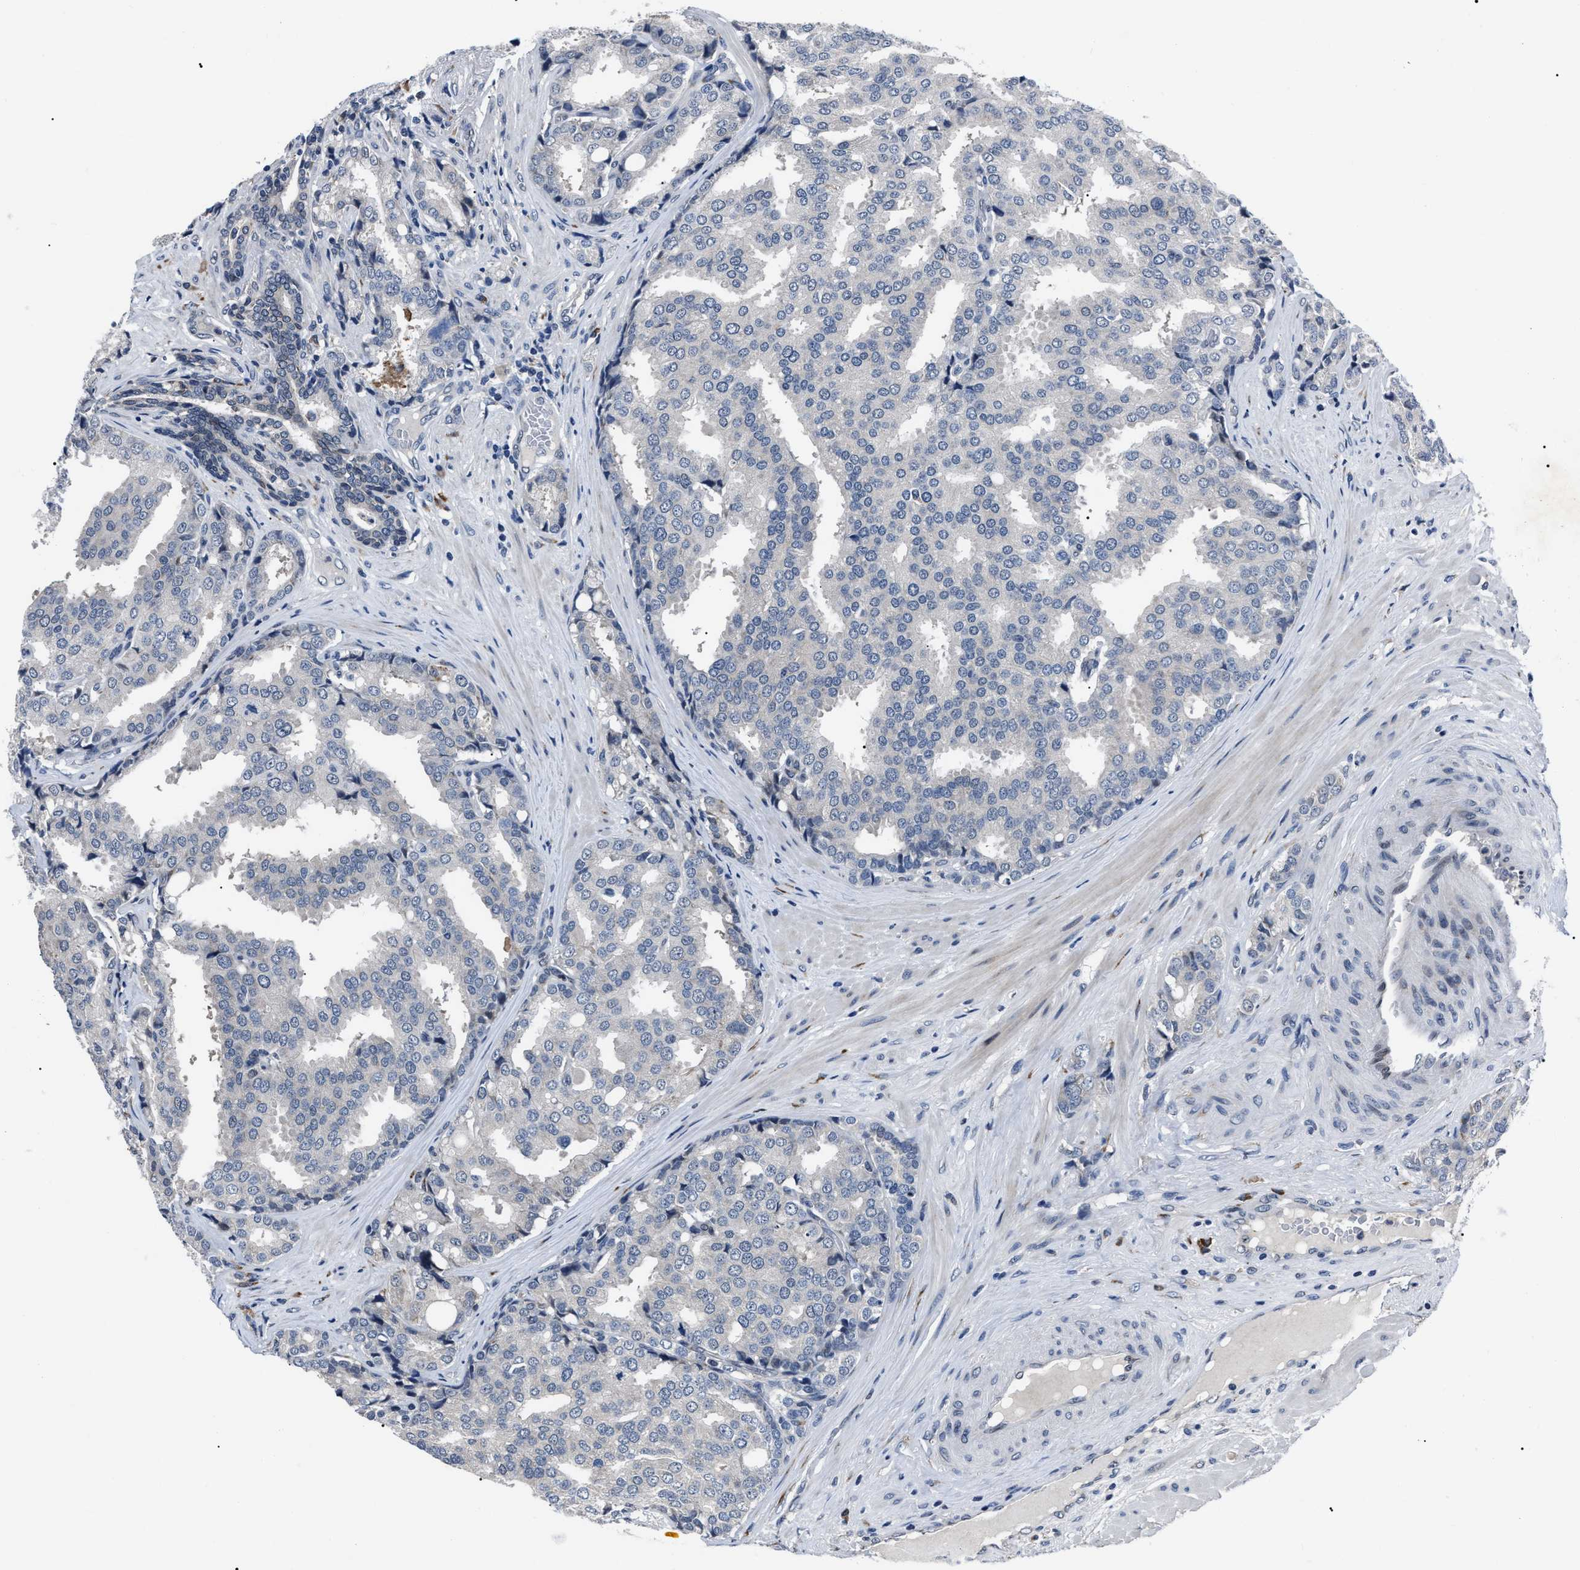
{"staining": {"intensity": "negative", "quantity": "none", "location": "none"}, "tissue": "prostate cancer", "cell_type": "Tumor cells", "image_type": "cancer", "snomed": [{"axis": "morphology", "description": "Adenocarcinoma, High grade"}, {"axis": "topography", "description": "Prostate"}], "caption": "Tumor cells are negative for brown protein staining in adenocarcinoma (high-grade) (prostate).", "gene": "LRRC14", "patient": {"sex": "male", "age": 50}}